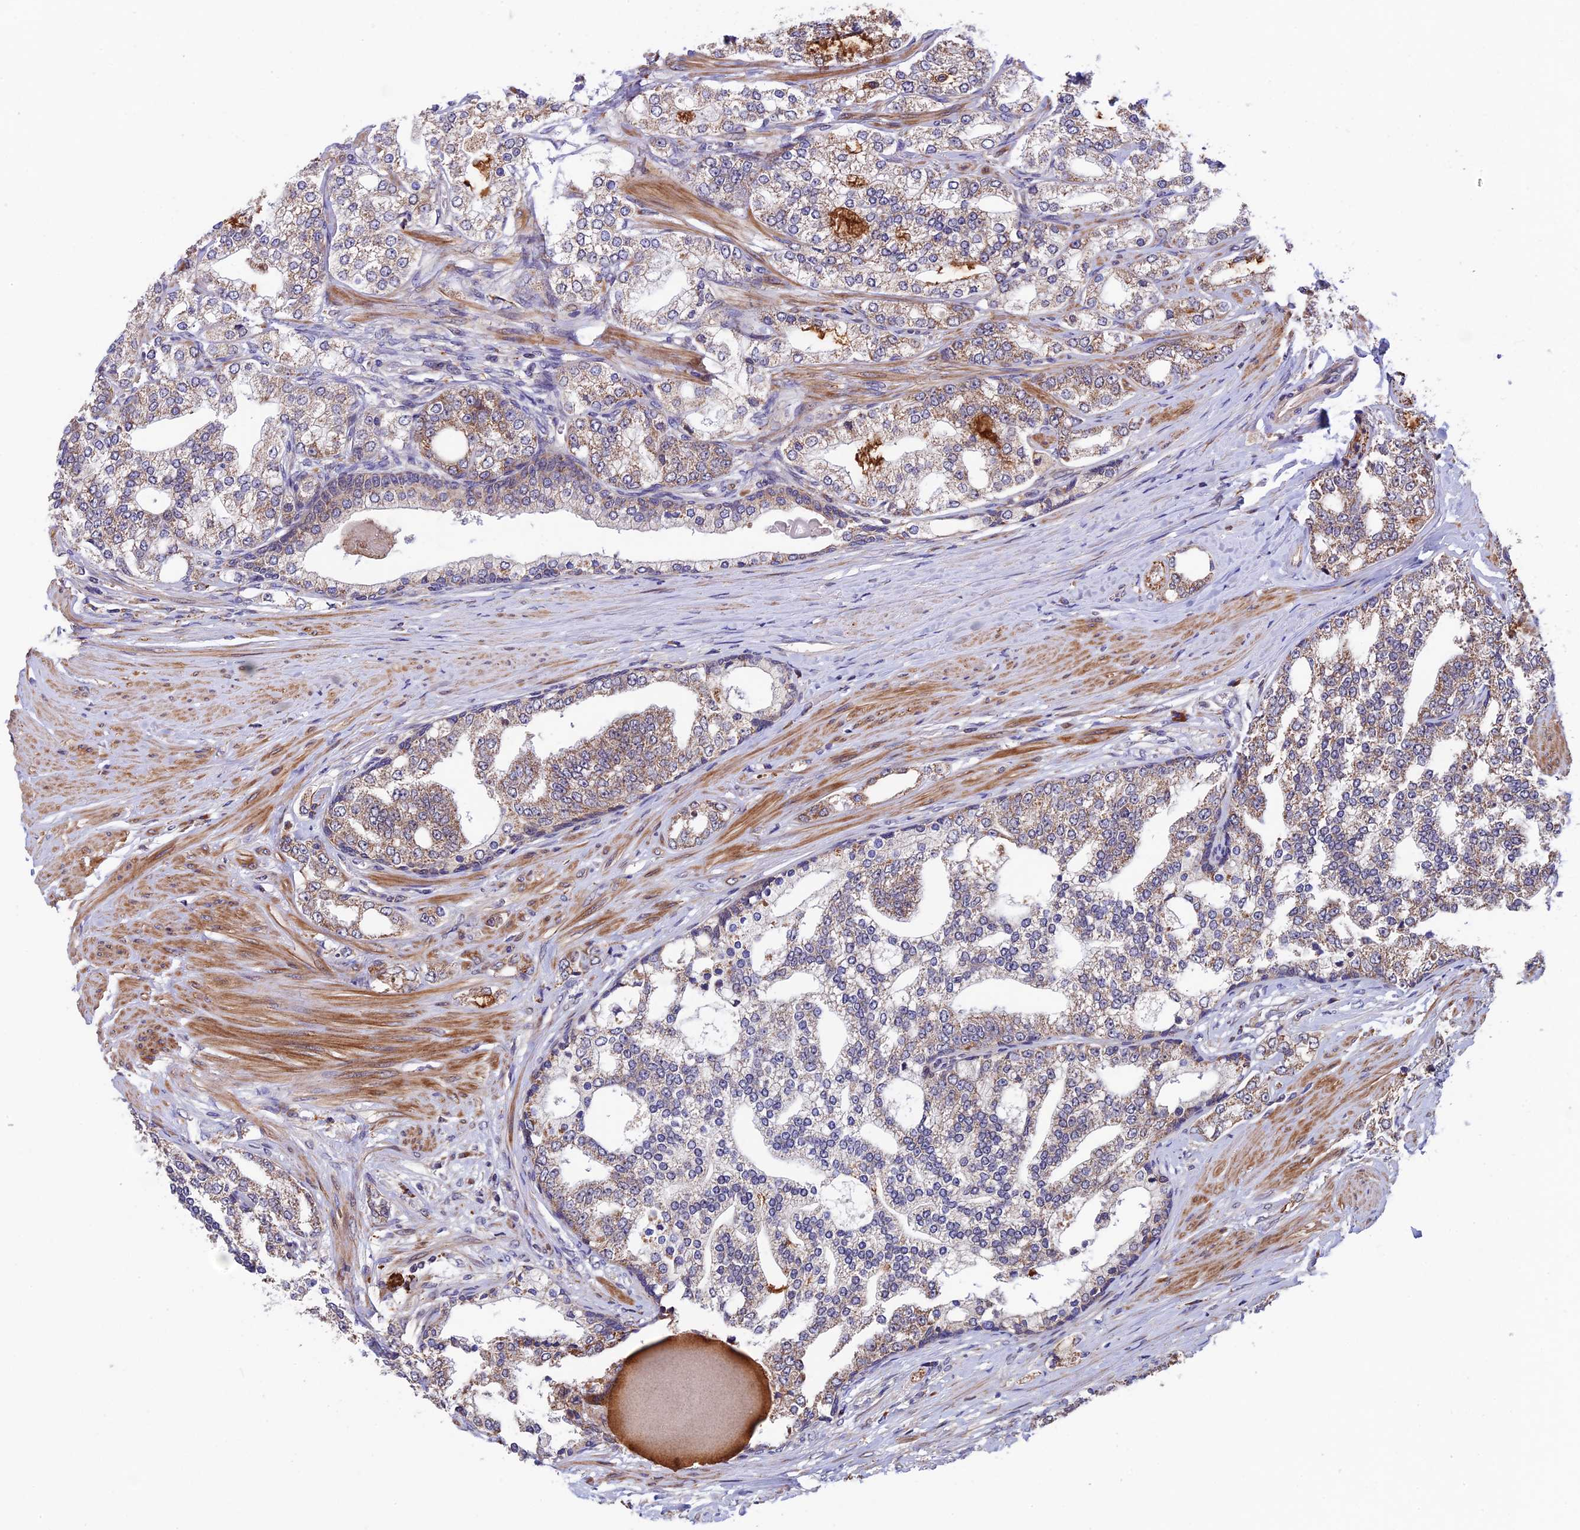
{"staining": {"intensity": "weak", "quantity": "25%-75%", "location": "cytoplasmic/membranous"}, "tissue": "prostate cancer", "cell_type": "Tumor cells", "image_type": "cancer", "snomed": [{"axis": "morphology", "description": "Adenocarcinoma, High grade"}, {"axis": "topography", "description": "Prostate"}], "caption": "A brown stain shows weak cytoplasmic/membranous positivity of a protein in human prostate adenocarcinoma (high-grade) tumor cells.", "gene": "RNF17", "patient": {"sex": "male", "age": 64}}